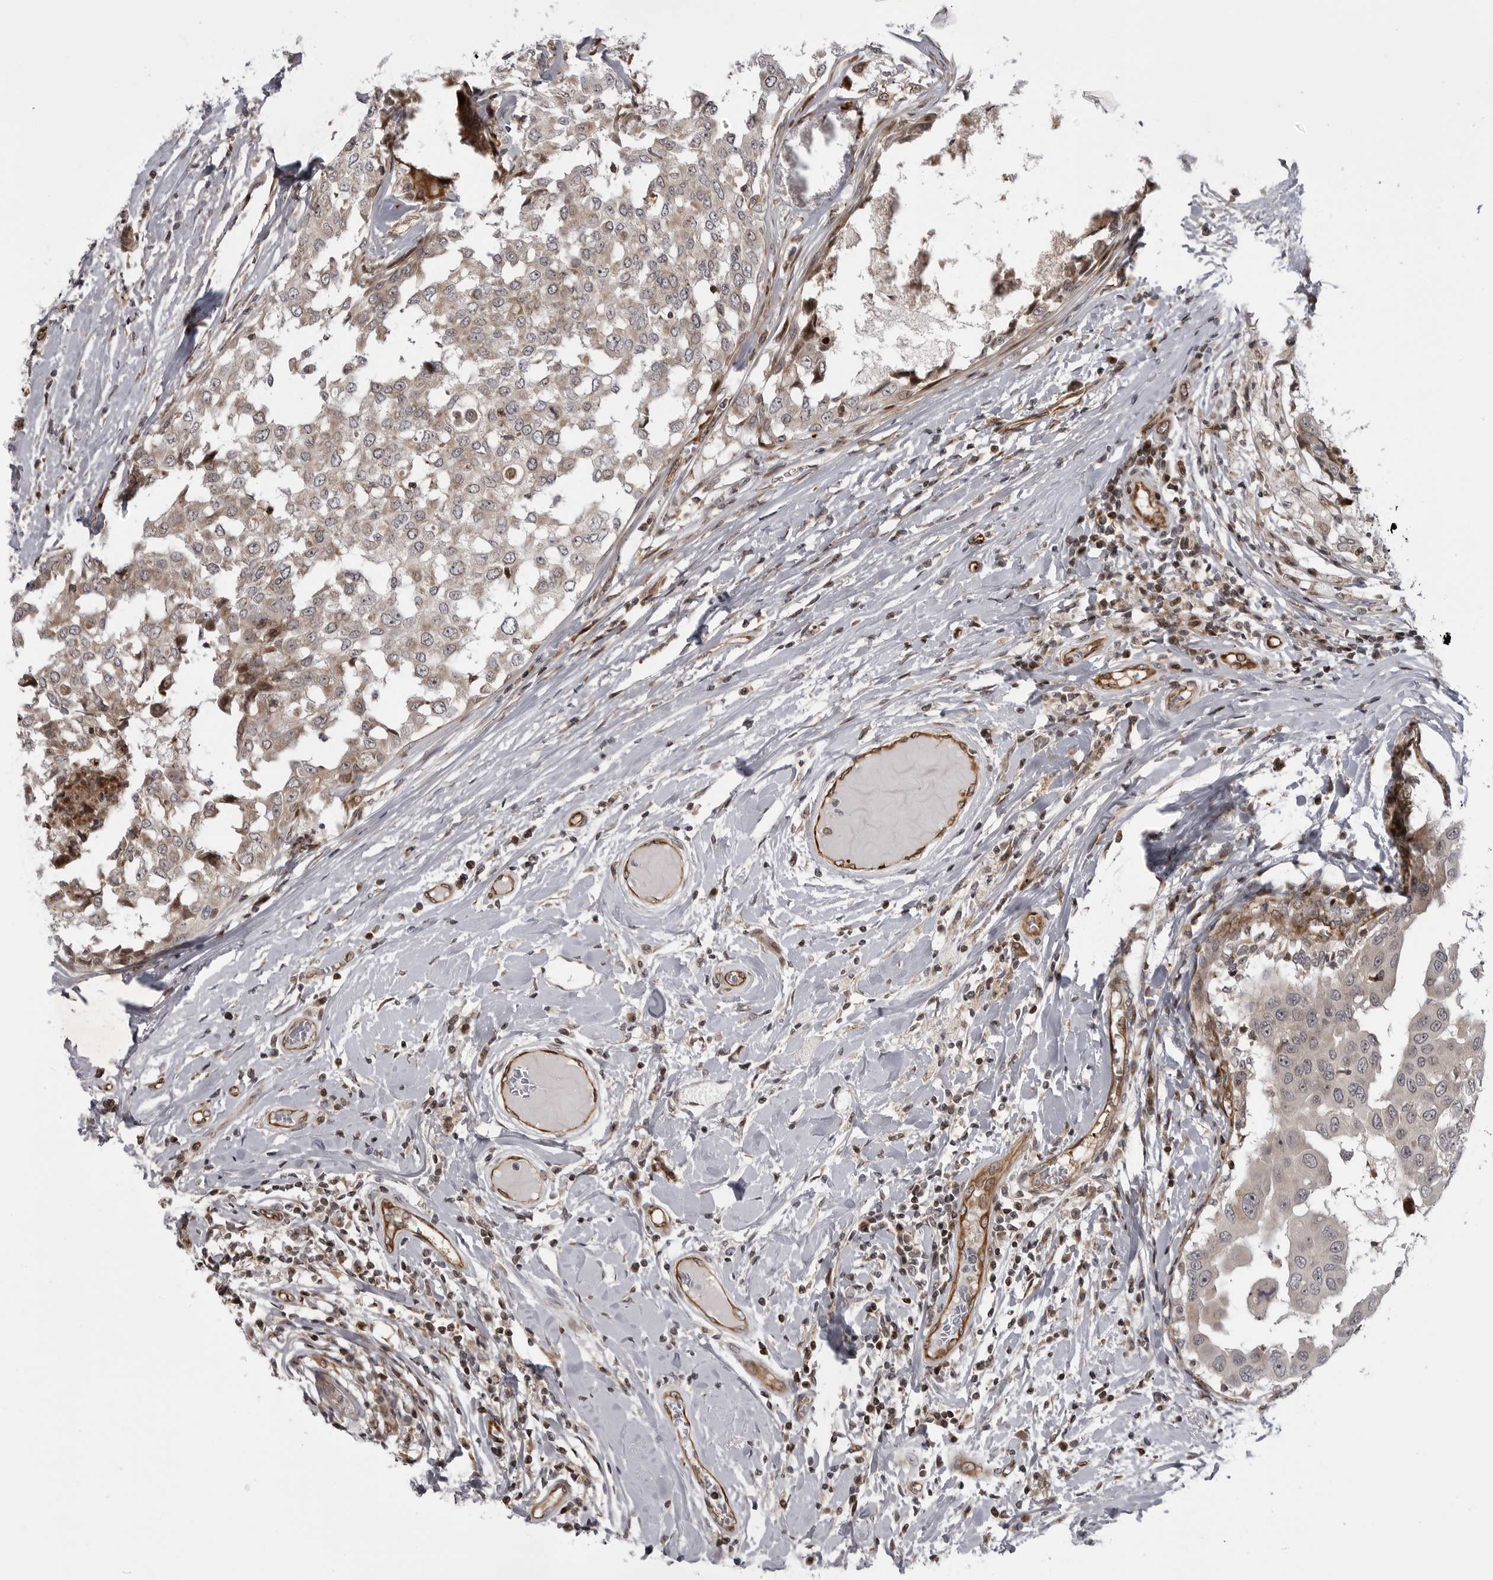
{"staining": {"intensity": "weak", "quantity": "<25%", "location": "cytoplasmic/membranous"}, "tissue": "breast cancer", "cell_type": "Tumor cells", "image_type": "cancer", "snomed": [{"axis": "morphology", "description": "Duct carcinoma"}, {"axis": "topography", "description": "Breast"}], "caption": "This is an immunohistochemistry histopathology image of human intraductal carcinoma (breast). There is no positivity in tumor cells.", "gene": "ABL1", "patient": {"sex": "female", "age": 27}}